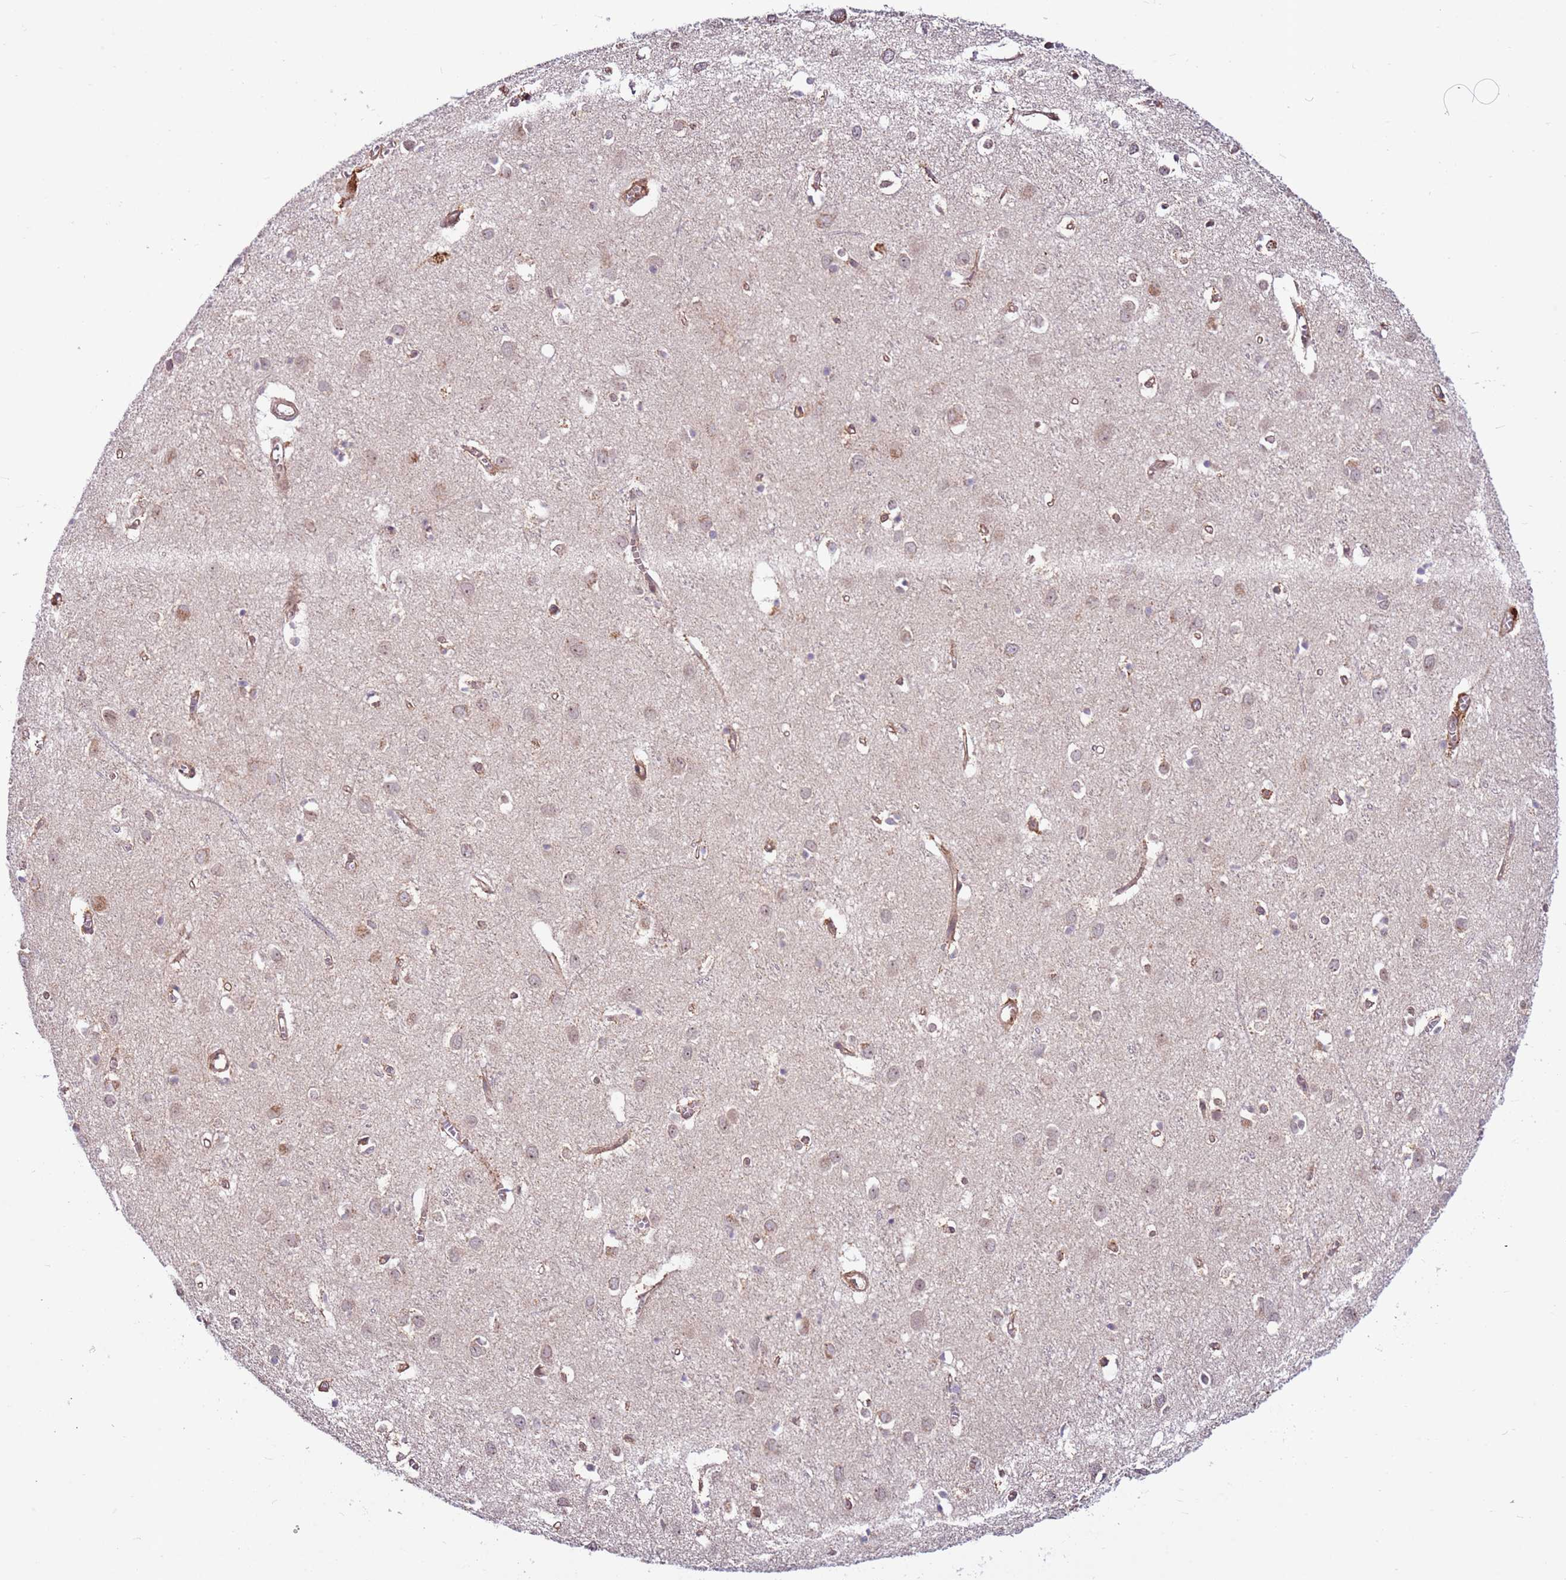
{"staining": {"intensity": "weak", "quantity": ">75%", "location": "cytoplasmic/membranous"}, "tissue": "cerebral cortex", "cell_type": "Endothelial cells", "image_type": "normal", "snomed": [{"axis": "morphology", "description": "Normal tissue, NOS"}, {"axis": "topography", "description": "Cerebral cortex"}], "caption": "Endothelial cells demonstrate low levels of weak cytoplasmic/membranous staining in approximately >75% of cells in normal human cerebral cortex. The staining is performed using DAB (3,3'-diaminobenzidine) brown chromogen to label protein expression. The nuclei are counter-stained blue using hematoxylin.", "gene": "DCAF4", "patient": {"sex": "female", "age": 64}}